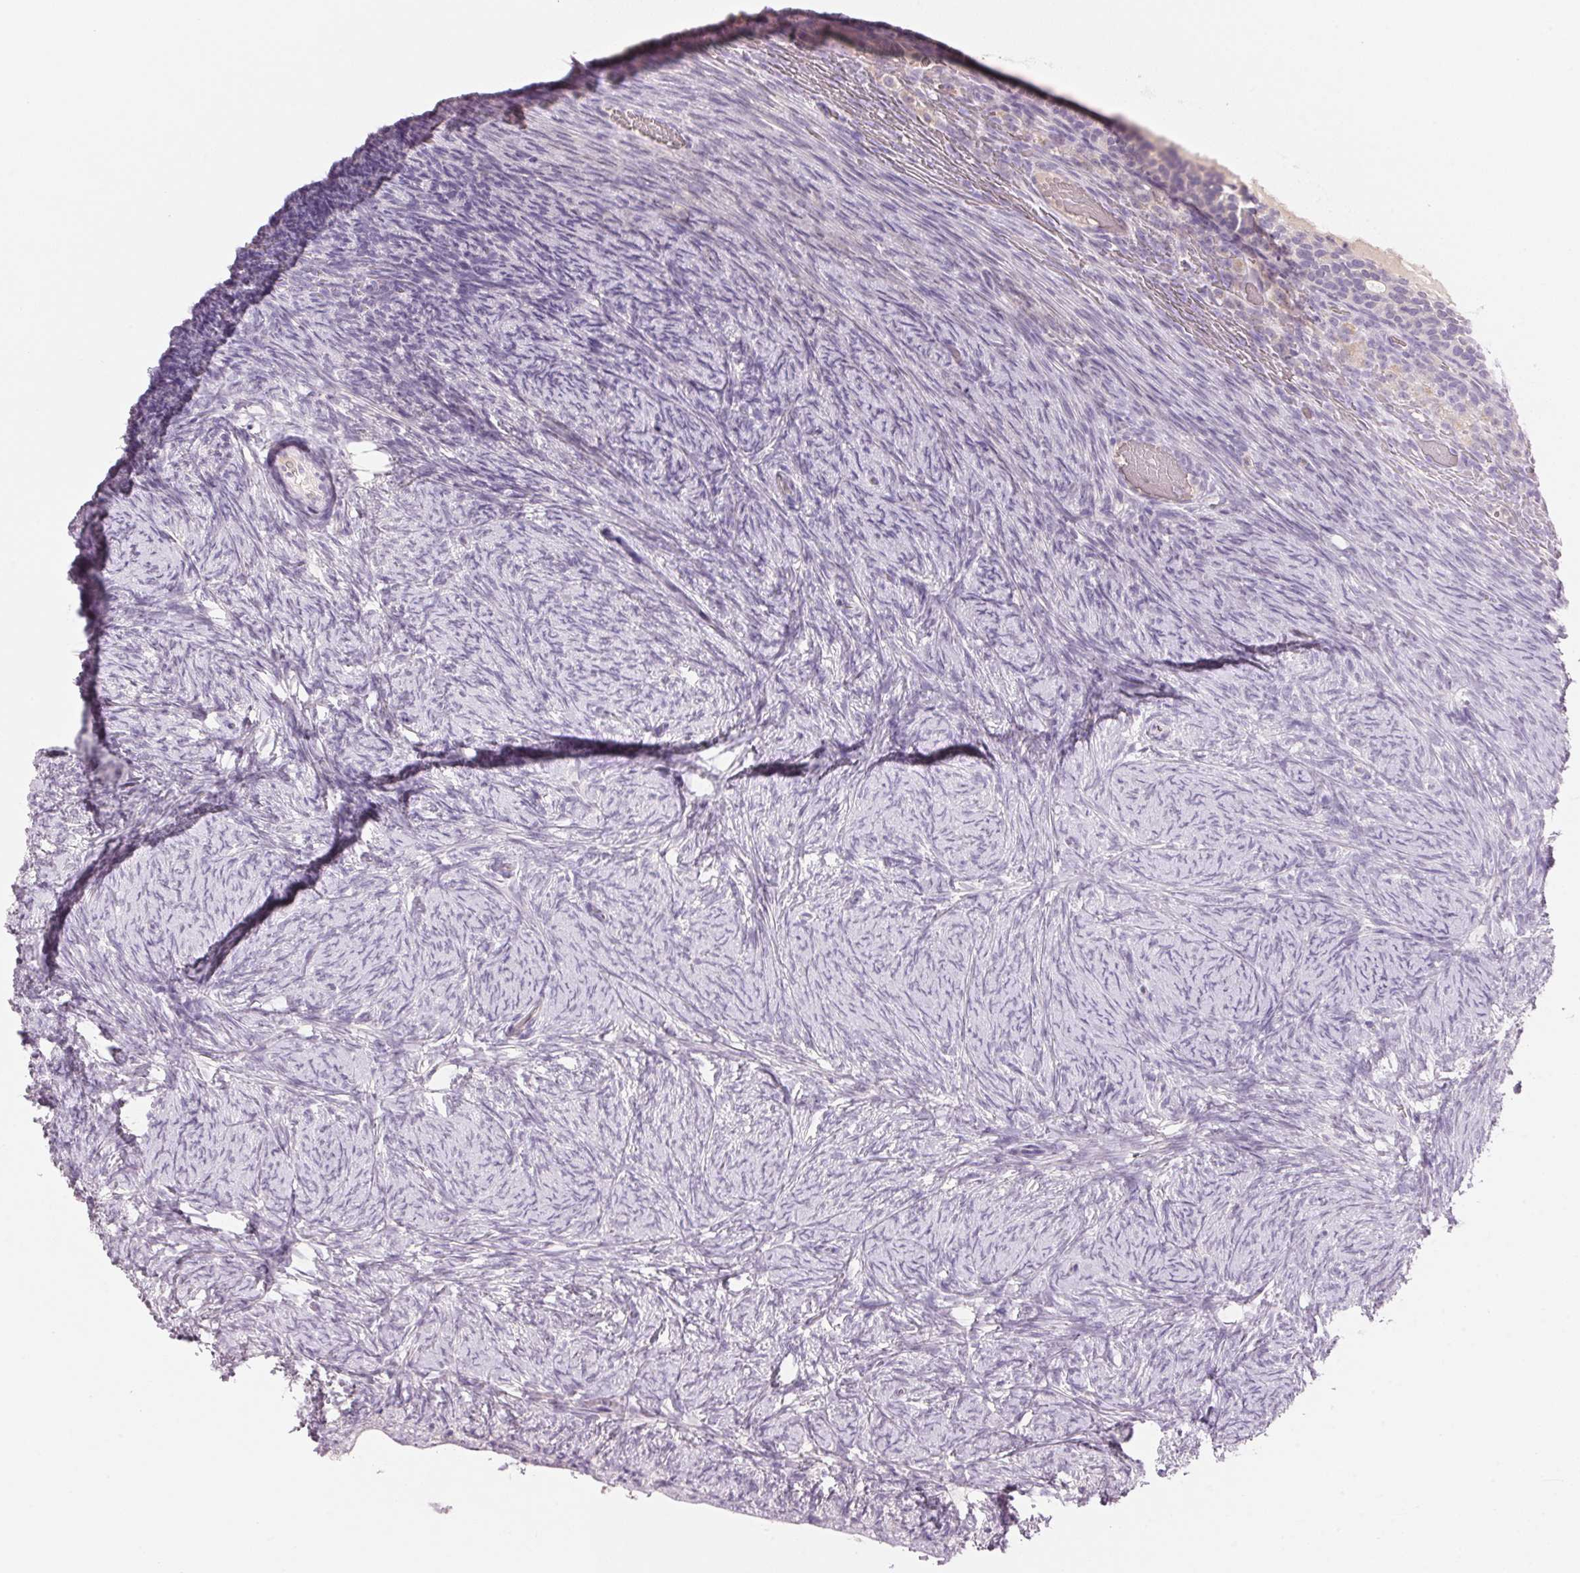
{"staining": {"intensity": "negative", "quantity": "none", "location": "none"}, "tissue": "ovary", "cell_type": "Ovarian stroma cells", "image_type": "normal", "snomed": [{"axis": "morphology", "description": "Normal tissue, NOS"}, {"axis": "topography", "description": "Ovary"}], "caption": "IHC photomicrograph of normal ovary: human ovary stained with DAB reveals no significant protein positivity in ovarian stroma cells.", "gene": "CYP11B1", "patient": {"sex": "female", "age": 34}}